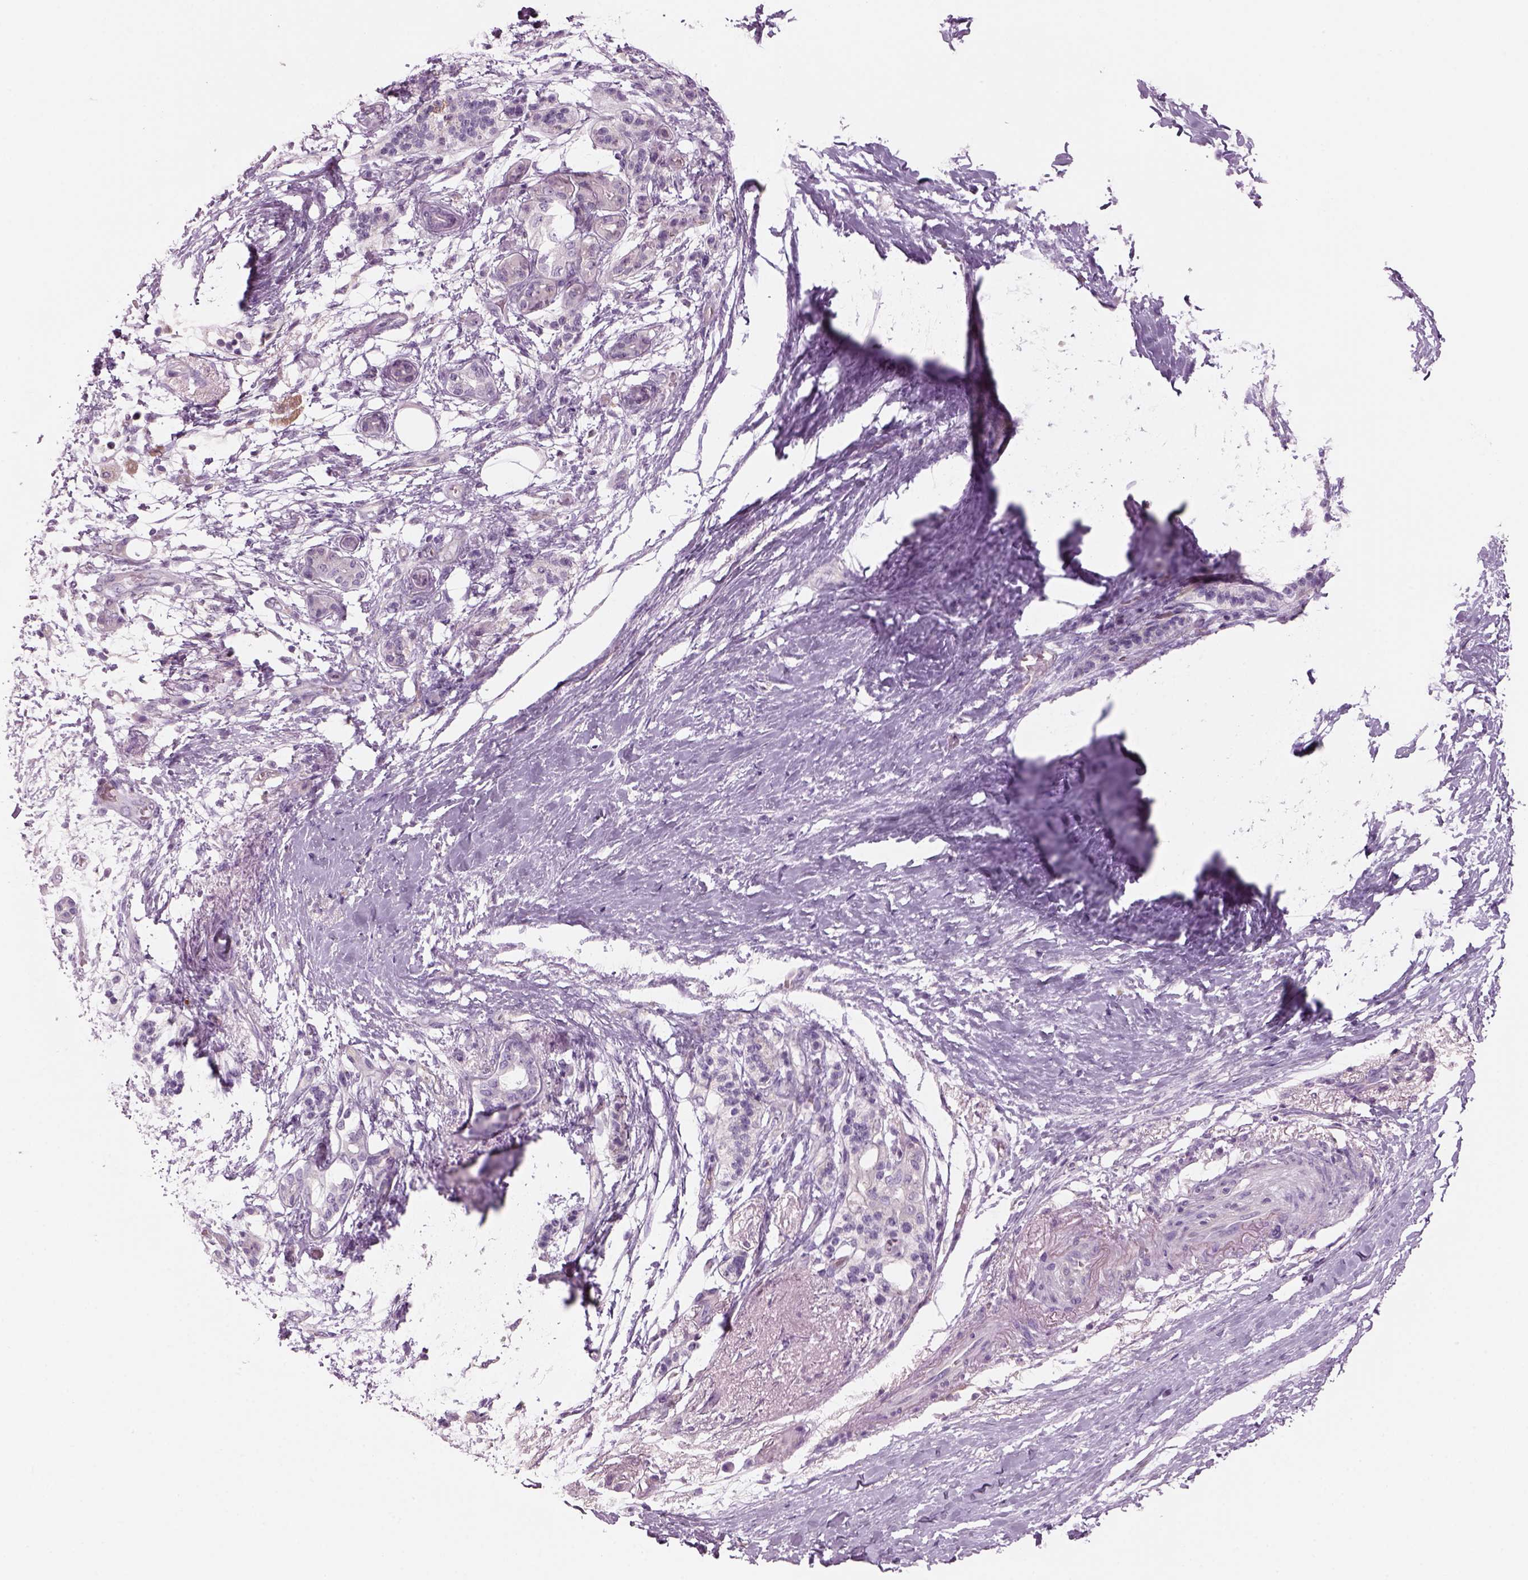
{"staining": {"intensity": "negative", "quantity": "none", "location": "none"}, "tissue": "pancreatic cancer", "cell_type": "Tumor cells", "image_type": "cancer", "snomed": [{"axis": "morphology", "description": "Adenocarcinoma, NOS"}, {"axis": "topography", "description": "Pancreas"}], "caption": "Pancreatic cancer (adenocarcinoma) stained for a protein using immunohistochemistry (IHC) demonstrates no staining tumor cells.", "gene": "SLC1A7", "patient": {"sex": "female", "age": 72}}